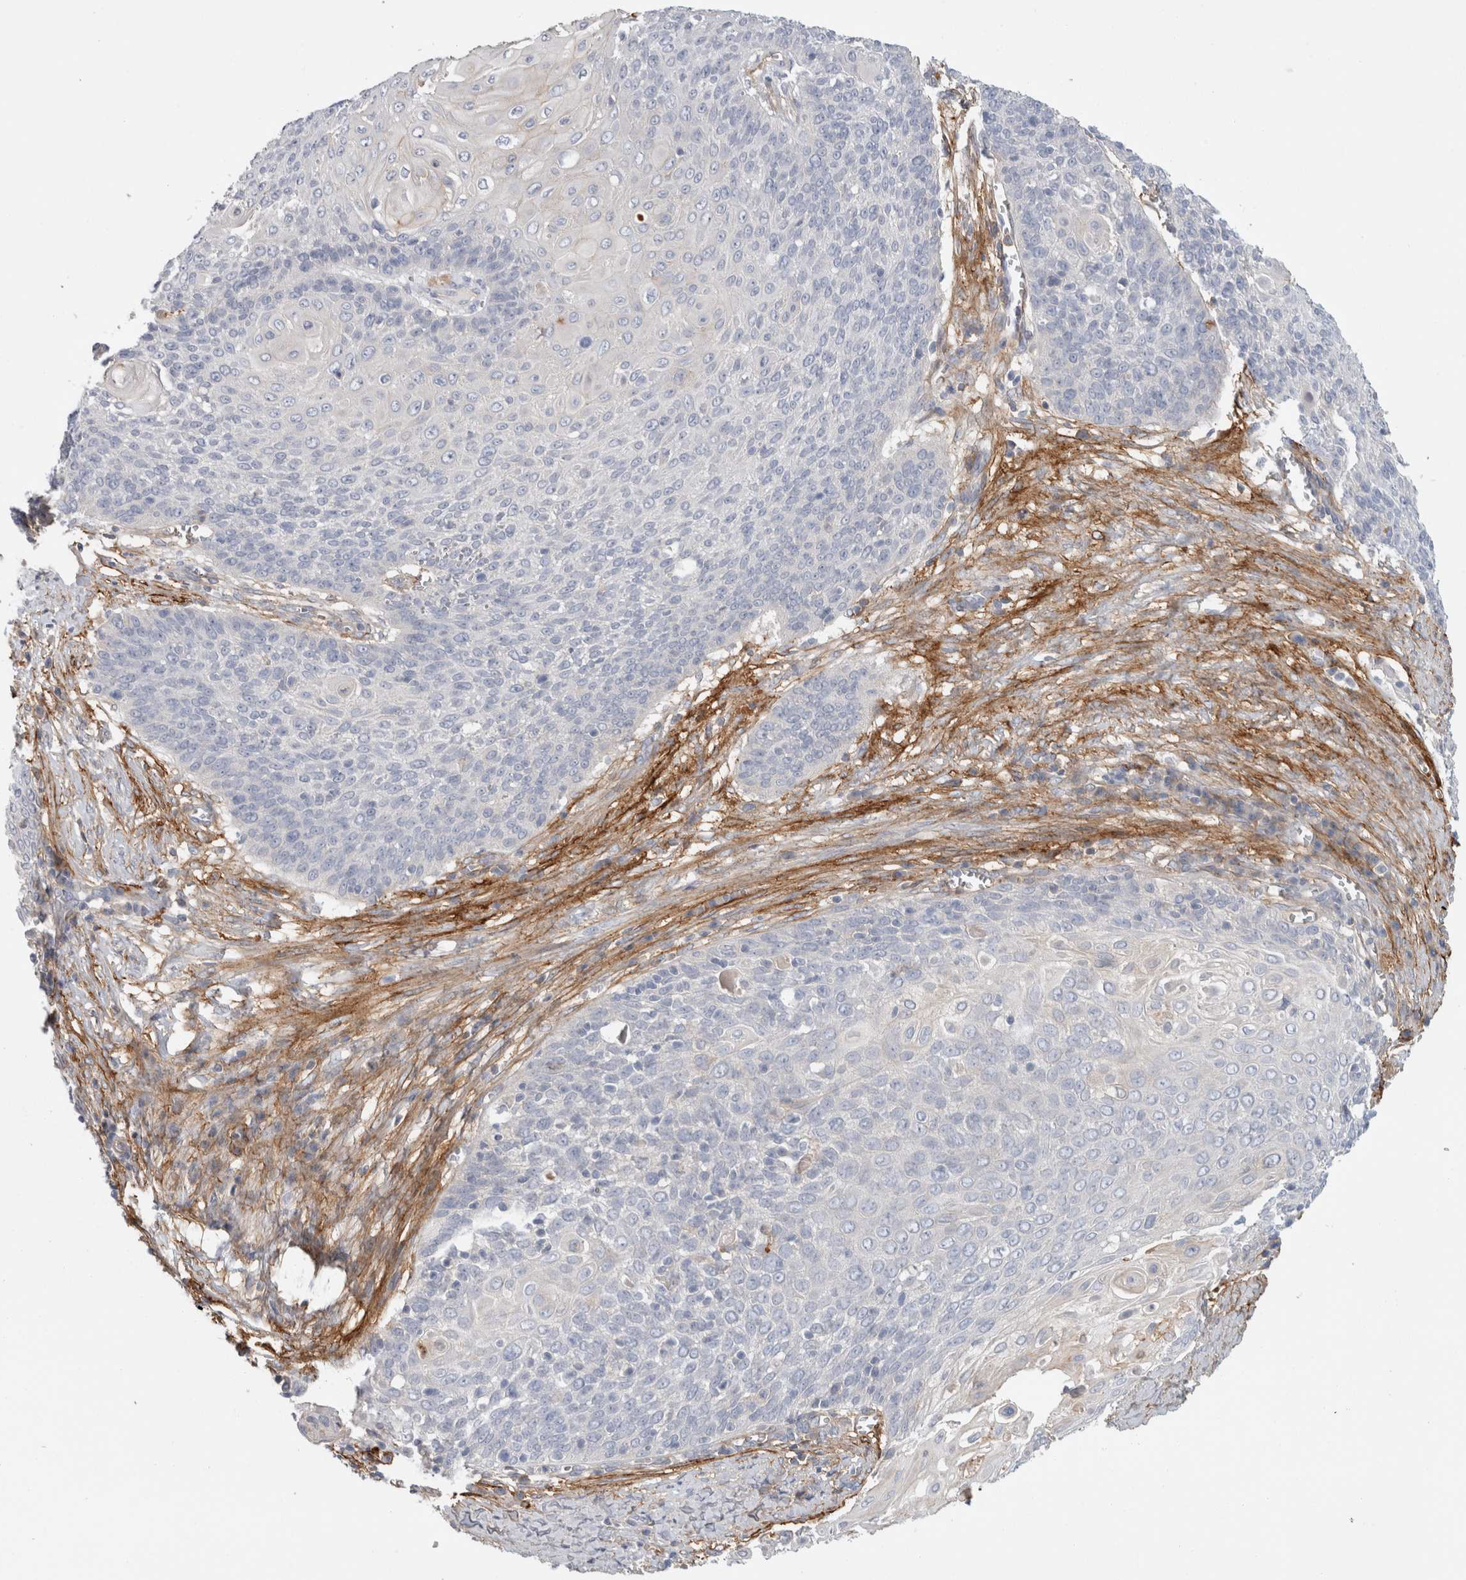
{"staining": {"intensity": "negative", "quantity": "none", "location": "none"}, "tissue": "cervical cancer", "cell_type": "Tumor cells", "image_type": "cancer", "snomed": [{"axis": "morphology", "description": "Squamous cell carcinoma, NOS"}, {"axis": "topography", "description": "Cervix"}], "caption": "Immunohistochemical staining of human squamous cell carcinoma (cervical) shows no significant expression in tumor cells.", "gene": "CD55", "patient": {"sex": "female", "age": 39}}